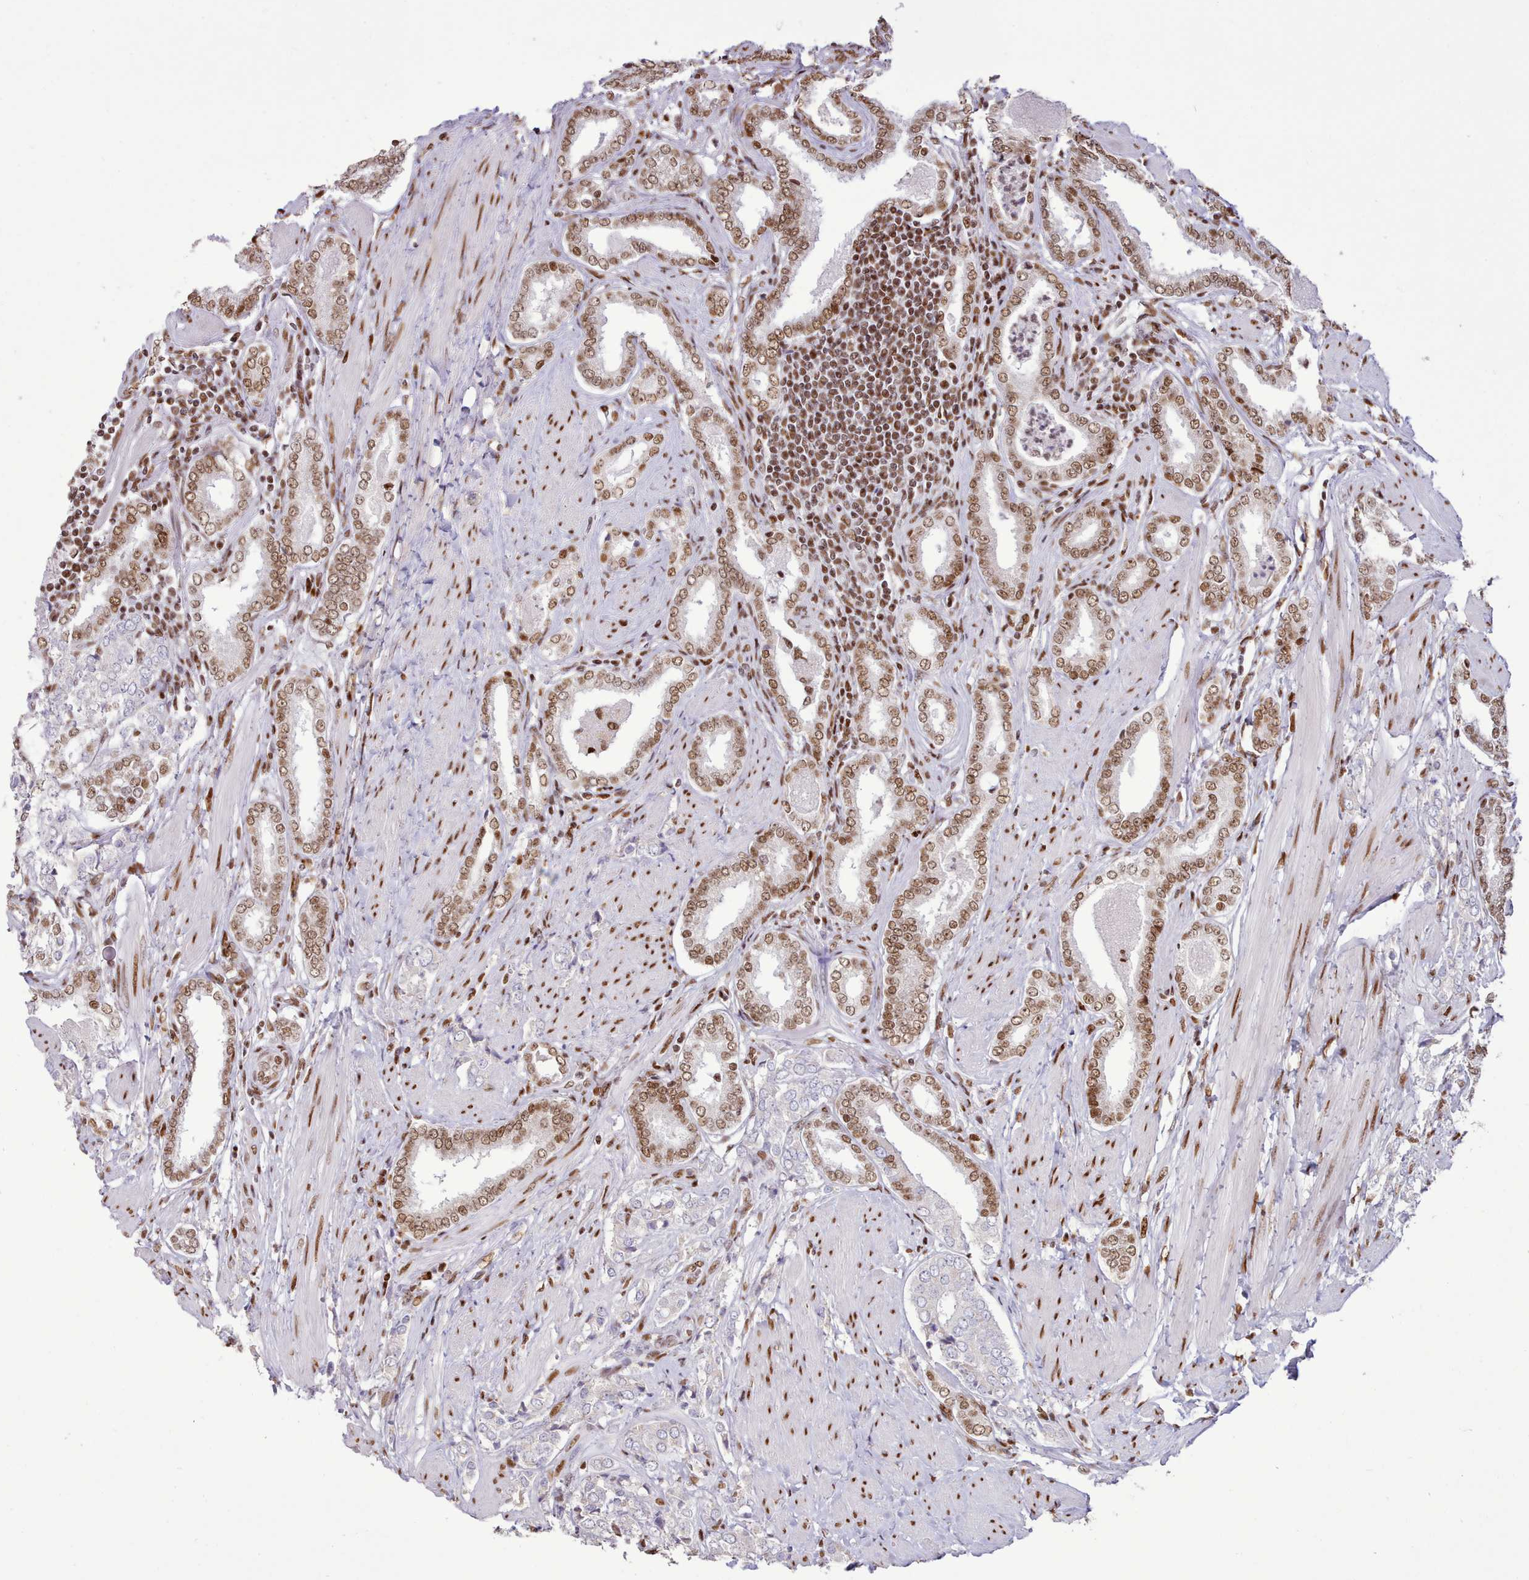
{"staining": {"intensity": "moderate", "quantity": "25%-75%", "location": "nuclear"}, "tissue": "prostate cancer", "cell_type": "Tumor cells", "image_type": "cancer", "snomed": [{"axis": "morphology", "description": "Adenocarcinoma, High grade"}, {"axis": "topography", "description": "Prostate"}], "caption": "DAB (3,3'-diaminobenzidine) immunohistochemical staining of prostate cancer (adenocarcinoma (high-grade)) demonstrates moderate nuclear protein positivity in approximately 25%-75% of tumor cells.", "gene": "TAF15", "patient": {"sex": "male", "age": 71}}